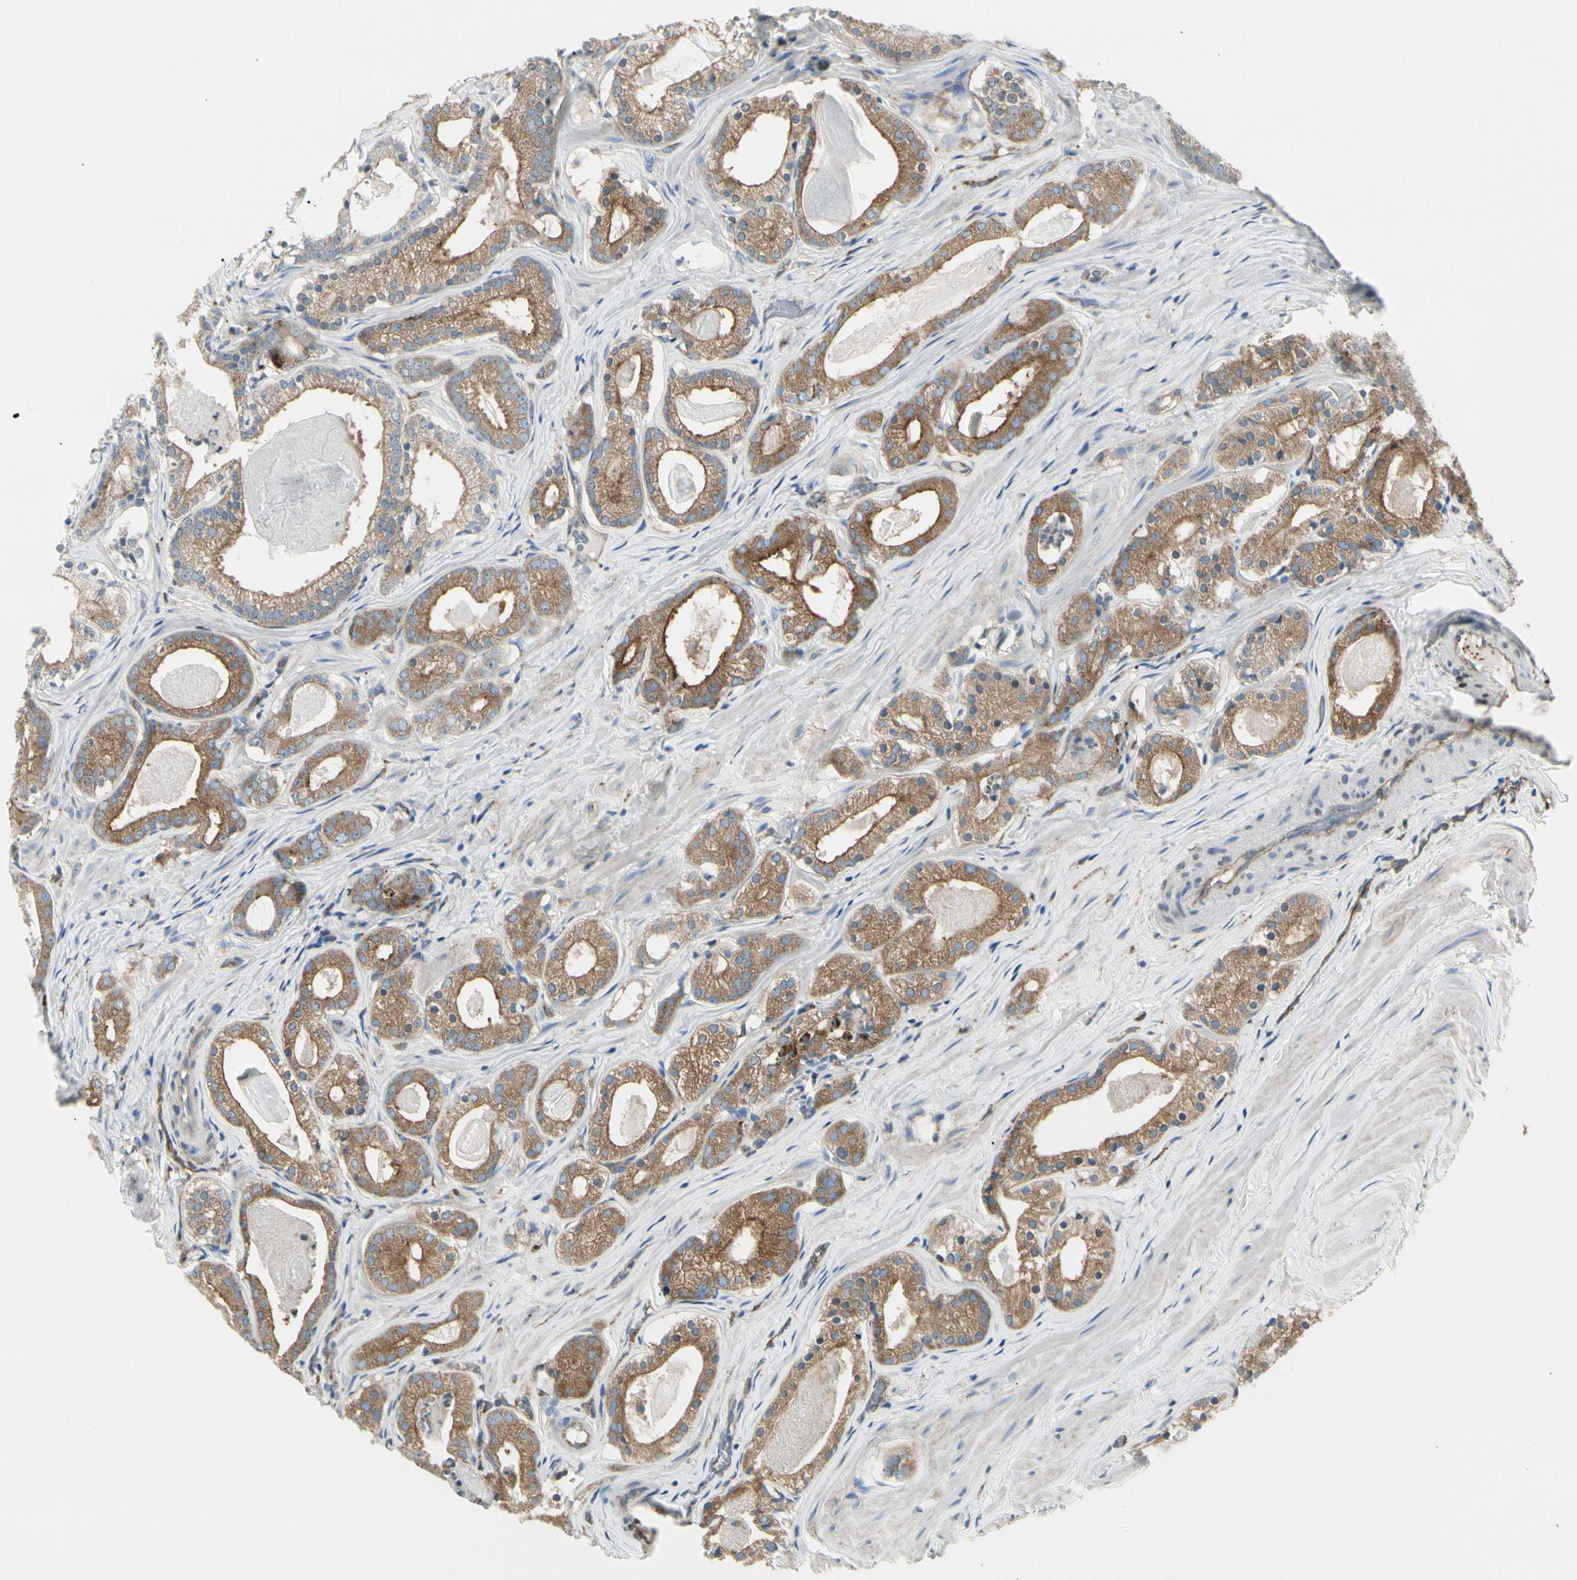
{"staining": {"intensity": "moderate", "quantity": ">75%", "location": "cytoplasmic/membranous"}, "tissue": "prostate cancer", "cell_type": "Tumor cells", "image_type": "cancer", "snomed": [{"axis": "morphology", "description": "Adenocarcinoma, Low grade"}, {"axis": "topography", "description": "Prostate"}], "caption": "IHC staining of prostate cancer, which displays medium levels of moderate cytoplasmic/membranous expression in about >75% of tumor cells indicating moderate cytoplasmic/membranous protein expression. The staining was performed using DAB (brown) for protein detection and nuclei were counterstained in hematoxylin (blue).", "gene": "ATP6V1B2", "patient": {"sex": "male", "age": 59}}